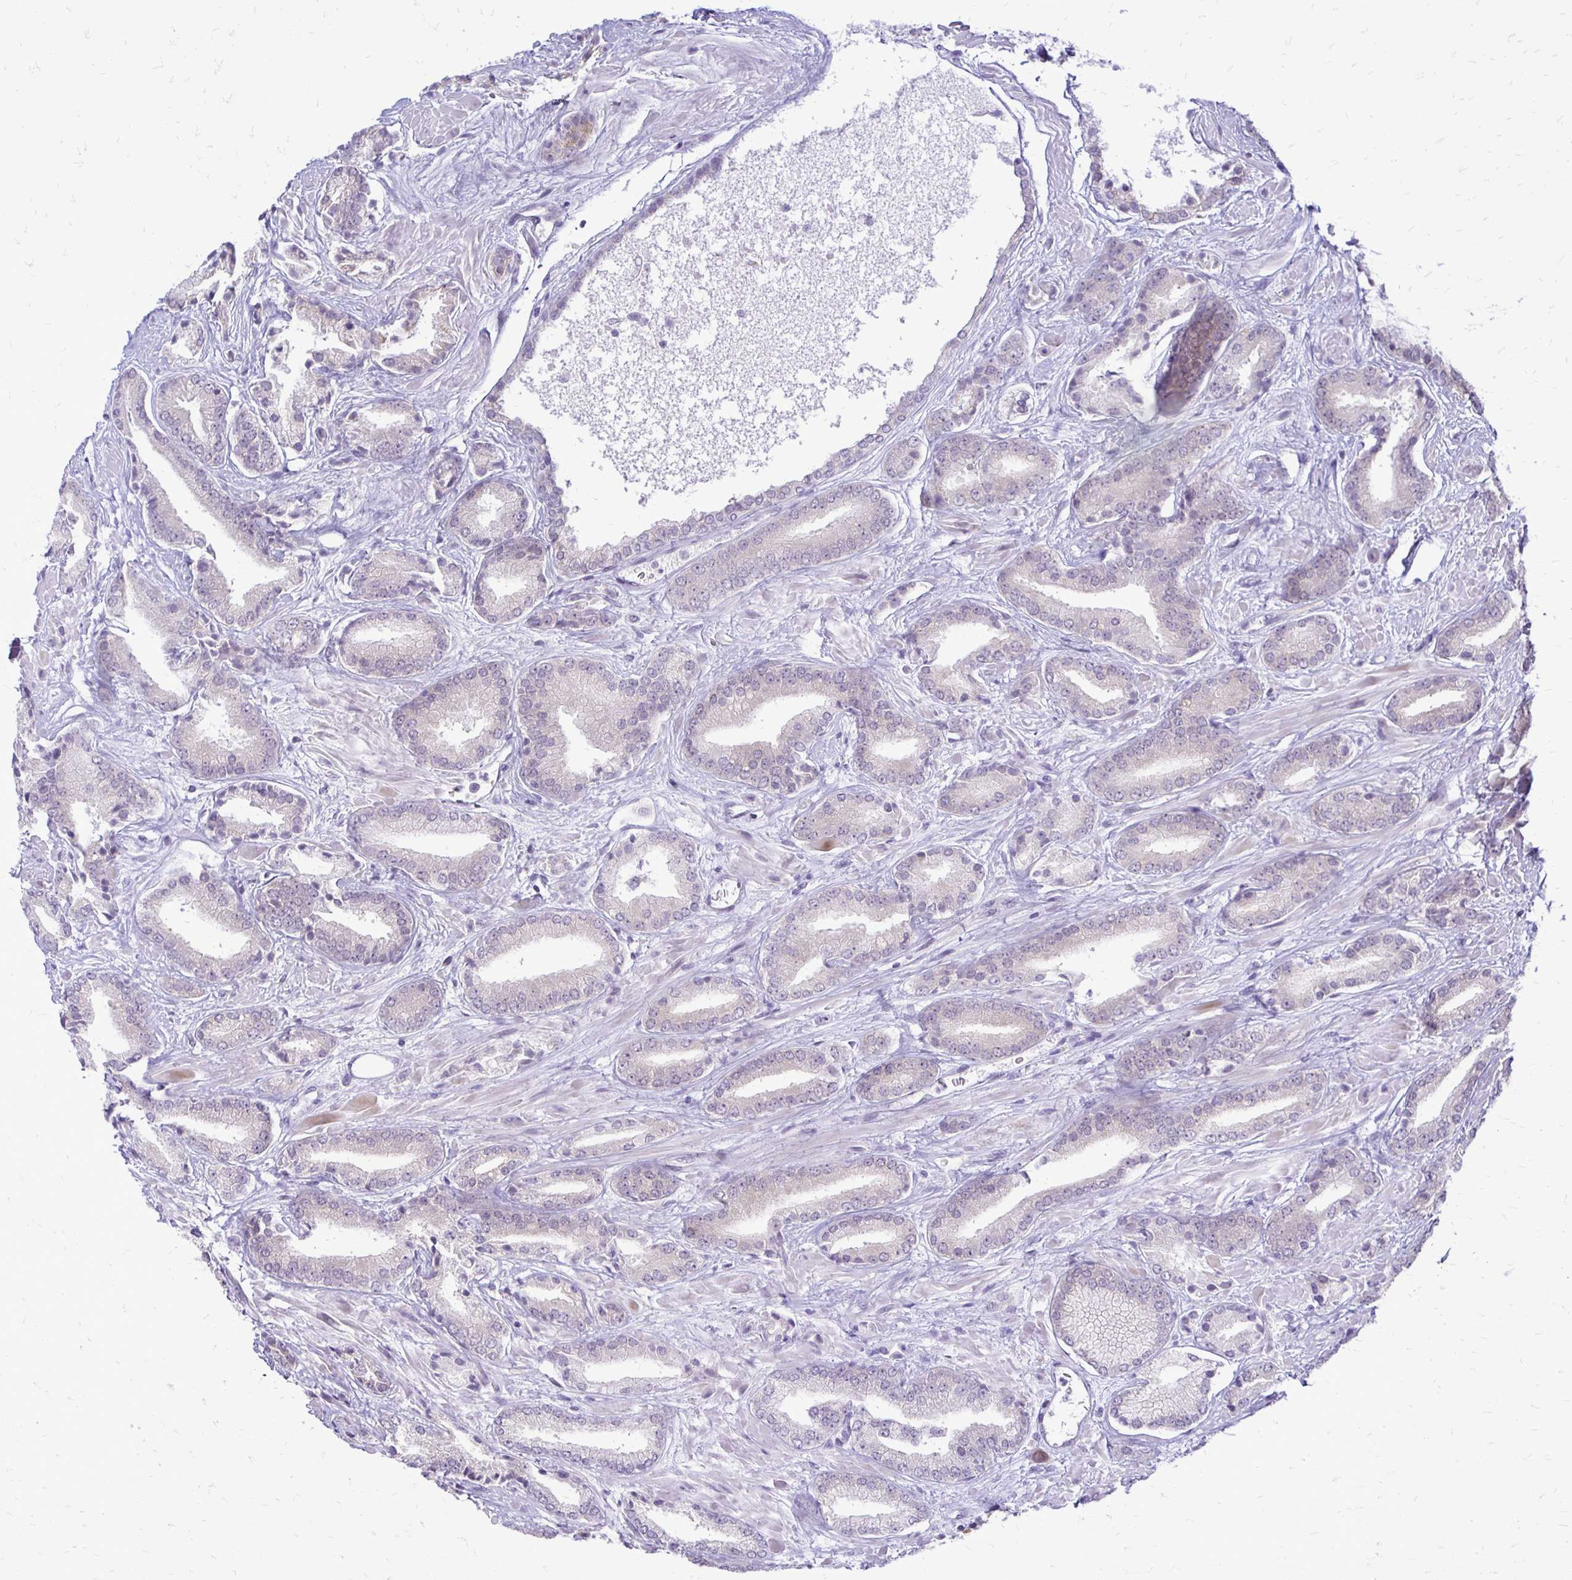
{"staining": {"intensity": "negative", "quantity": "none", "location": "none"}, "tissue": "prostate cancer", "cell_type": "Tumor cells", "image_type": "cancer", "snomed": [{"axis": "morphology", "description": "Adenocarcinoma, High grade"}, {"axis": "topography", "description": "Prostate"}], "caption": "Immunohistochemistry of human adenocarcinoma (high-grade) (prostate) exhibits no staining in tumor cells.", "gene": "EPYC", "patient": {"sex": "male", "age": 56}}